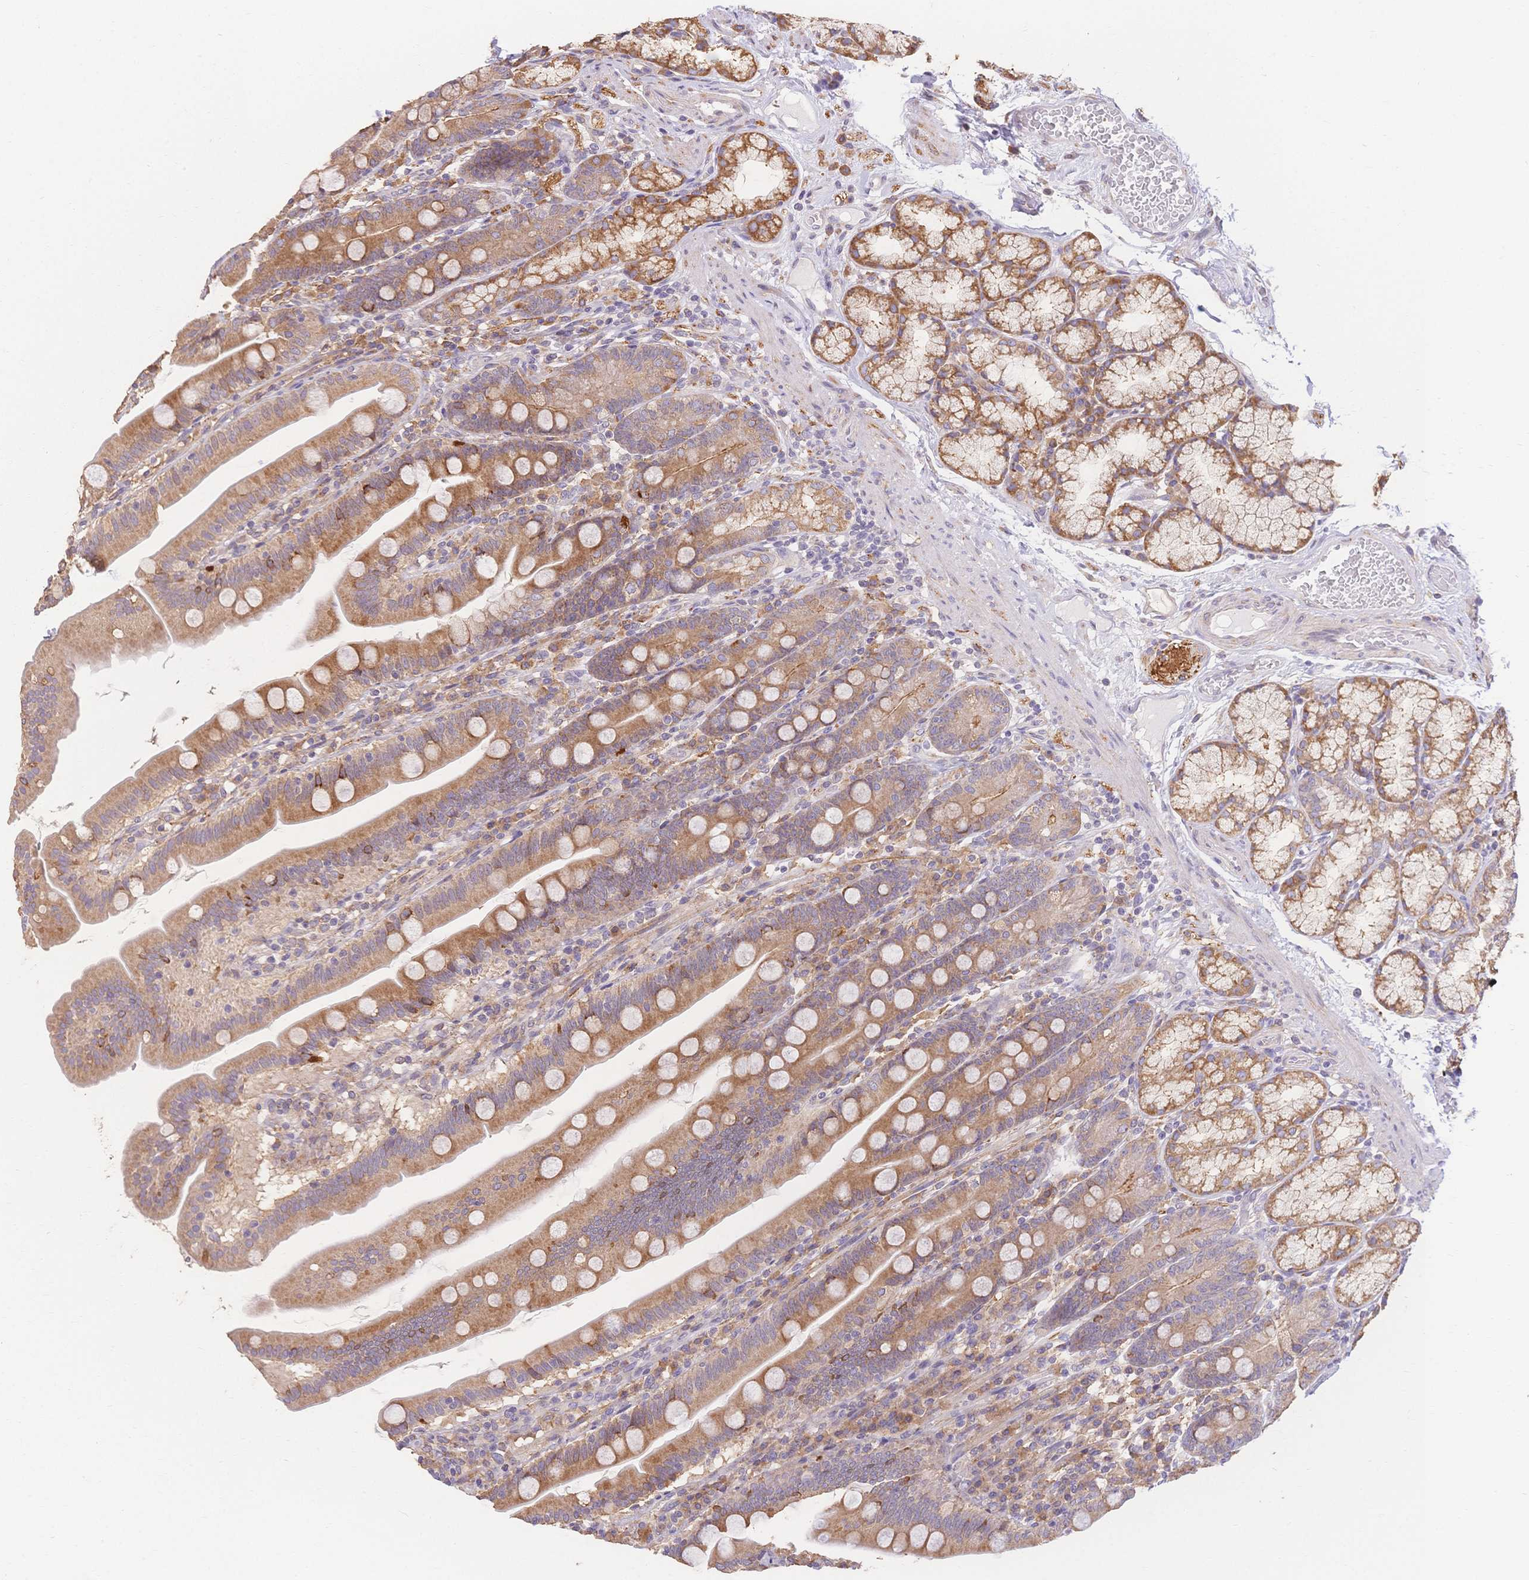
{"staining": {"intensity": "moderate", "quantity": ">75%", "location": "cytoplasmic/membranous"}, "tissue": "duodenum", "cell_type": "Glandular cells", "image_type": "normal", "snomed": [{"axis": "morphology", "description": "Normal tissue, NOS"}, {"axis": "topography", "description": "Duodenum"}], "caption": "A brown stain shows moderate cytoplasmic/membranous expression of a protein in glandular cells of unremarkable human duodenum. (DAB (3,3'-diaminobenzidine) IHC with brightfield microscopy, high magnification).", "gene": "HS3ST5", "patient": {"sex": "female", "age": 67}}